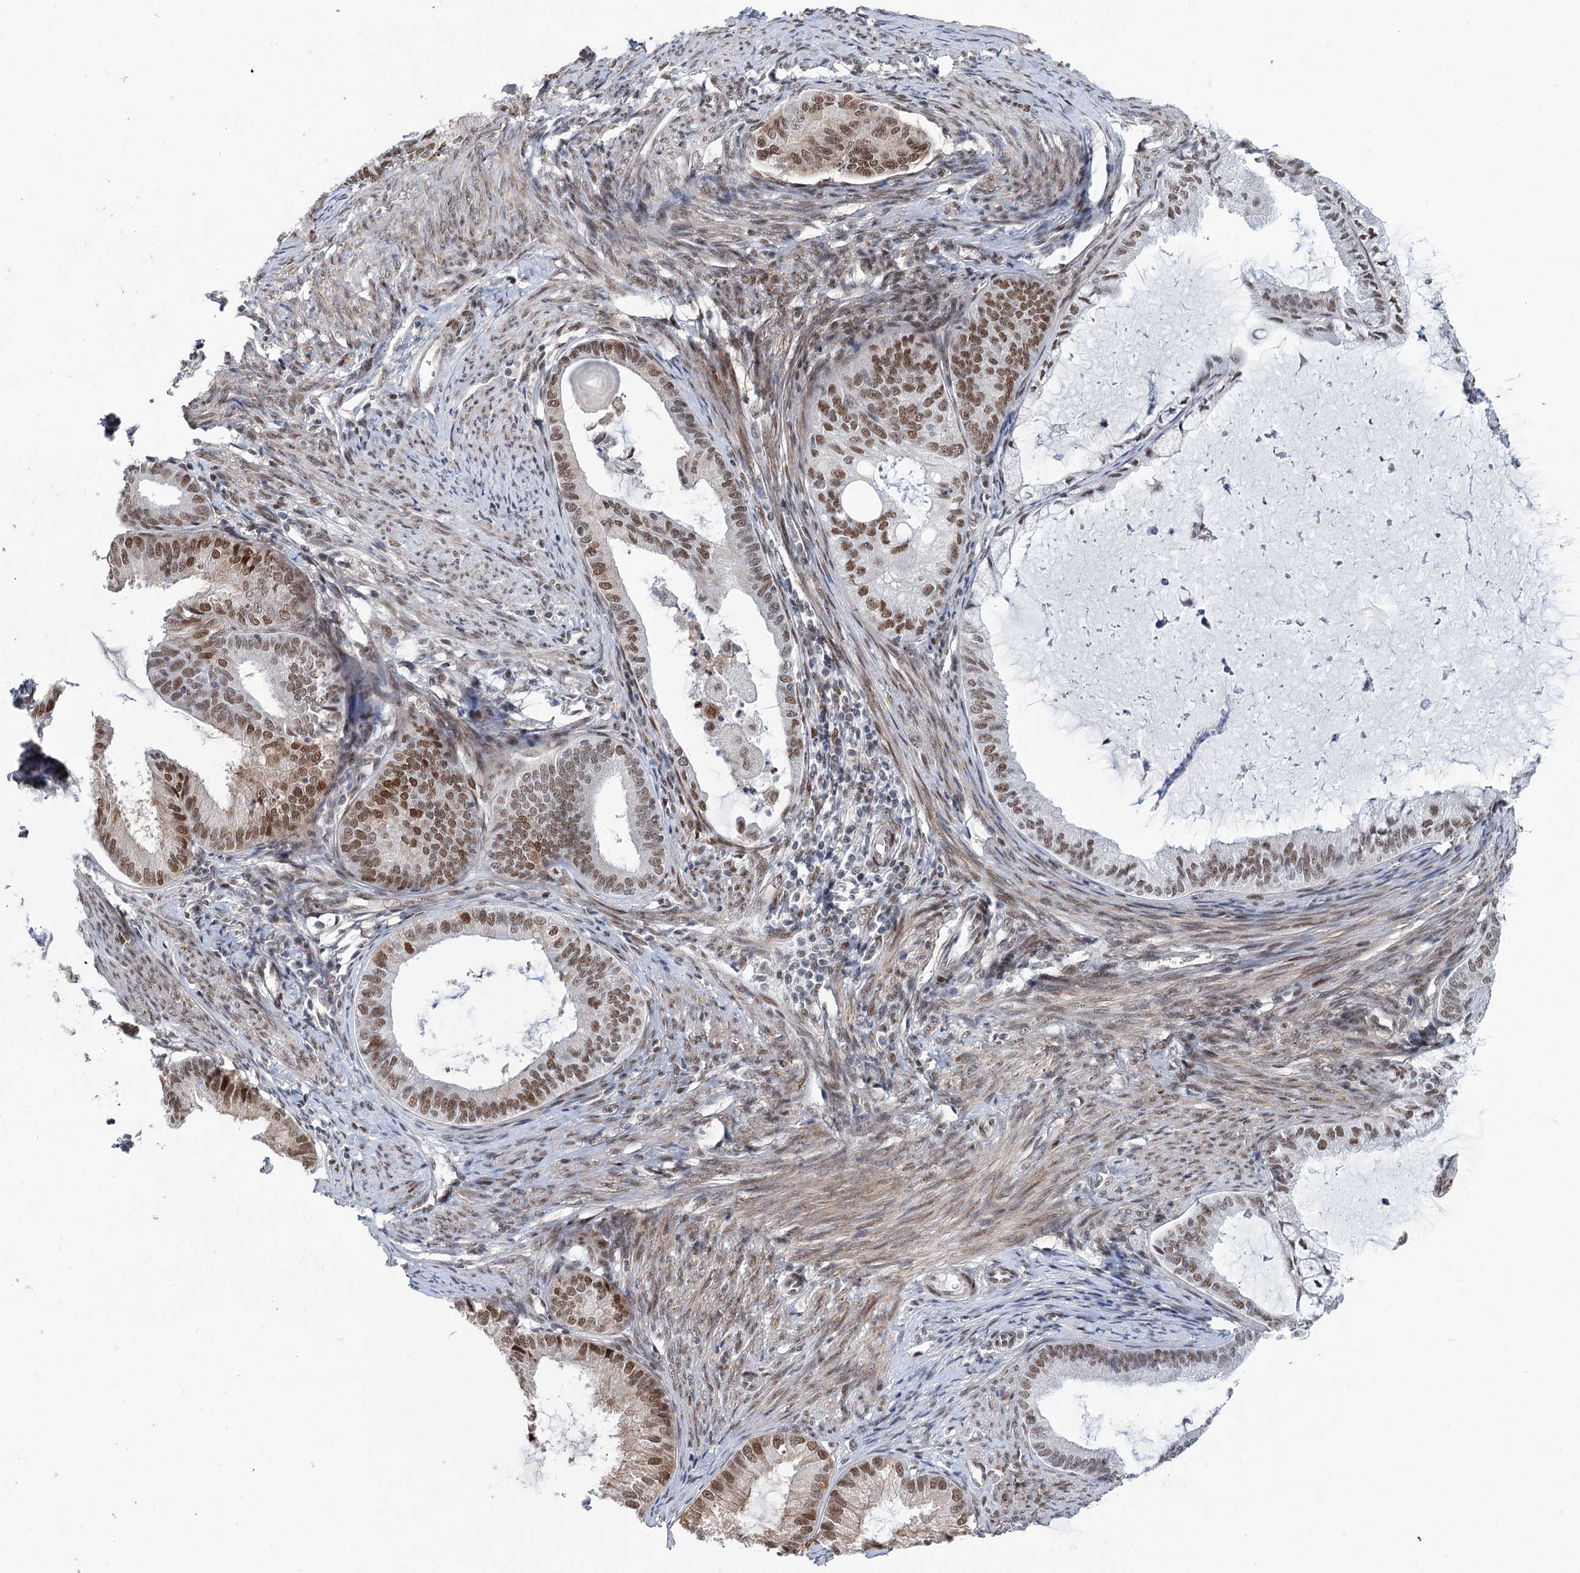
{"staining": {"intensity": "moderate", "quantity": ">75%", "location": "cytoplasmic/membranous,nuclear"}, "tissue": "endometrial cancer", "cell_type": "Tumor cells", "image_type": "cancer", "snomed": [{"axis": "morphology", "description": "Adenocarcinoma, NOS"}, {"axis": "topography", "description": "Endometrium"}], "caption": "Moderate cytoplasmic/membranous and nuclear expression is identified in approximately >75% of tumor cells in endometrial cancer.", "gene": "FAM53A", "patient": {"sex": "female", "age": 86}}